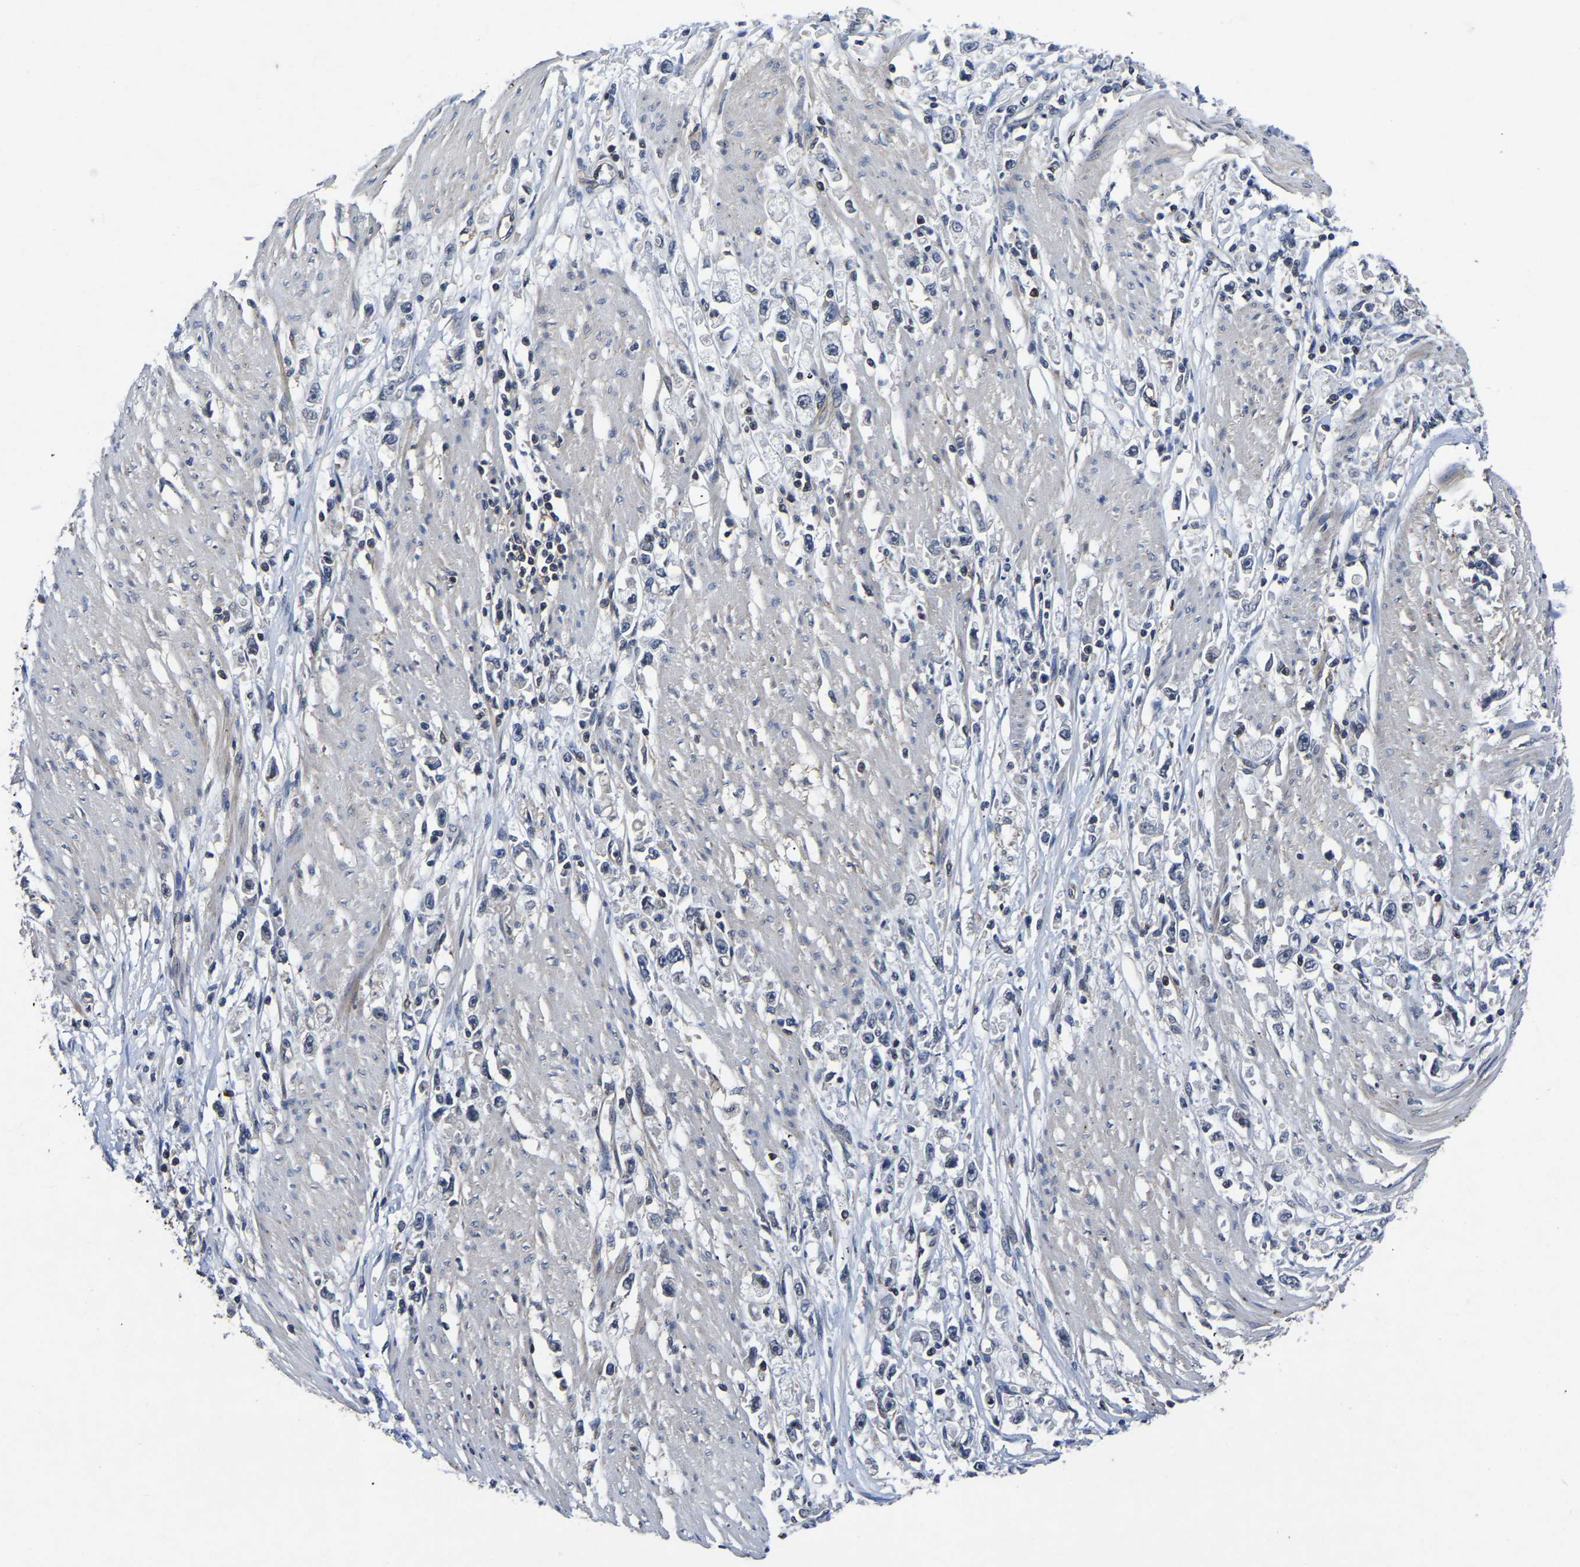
{"staining": {"intensity": "negative", "quantity": "none", "location": "none"}, "tissue": "stomach cancer", "cell_type": "Tumor cells", "image_type": "cancer", "snomed": [{"axis": "morphology", "description": "Adenocarcinoma, NOS"}, {"axis": "topography", "description": "Stomach"}], "caption": "This is an IHC image of stomach cancer. There is no expression in tumor cells.", "gene": "FGD5", "patient": {"sex": "female", "age": 59}}